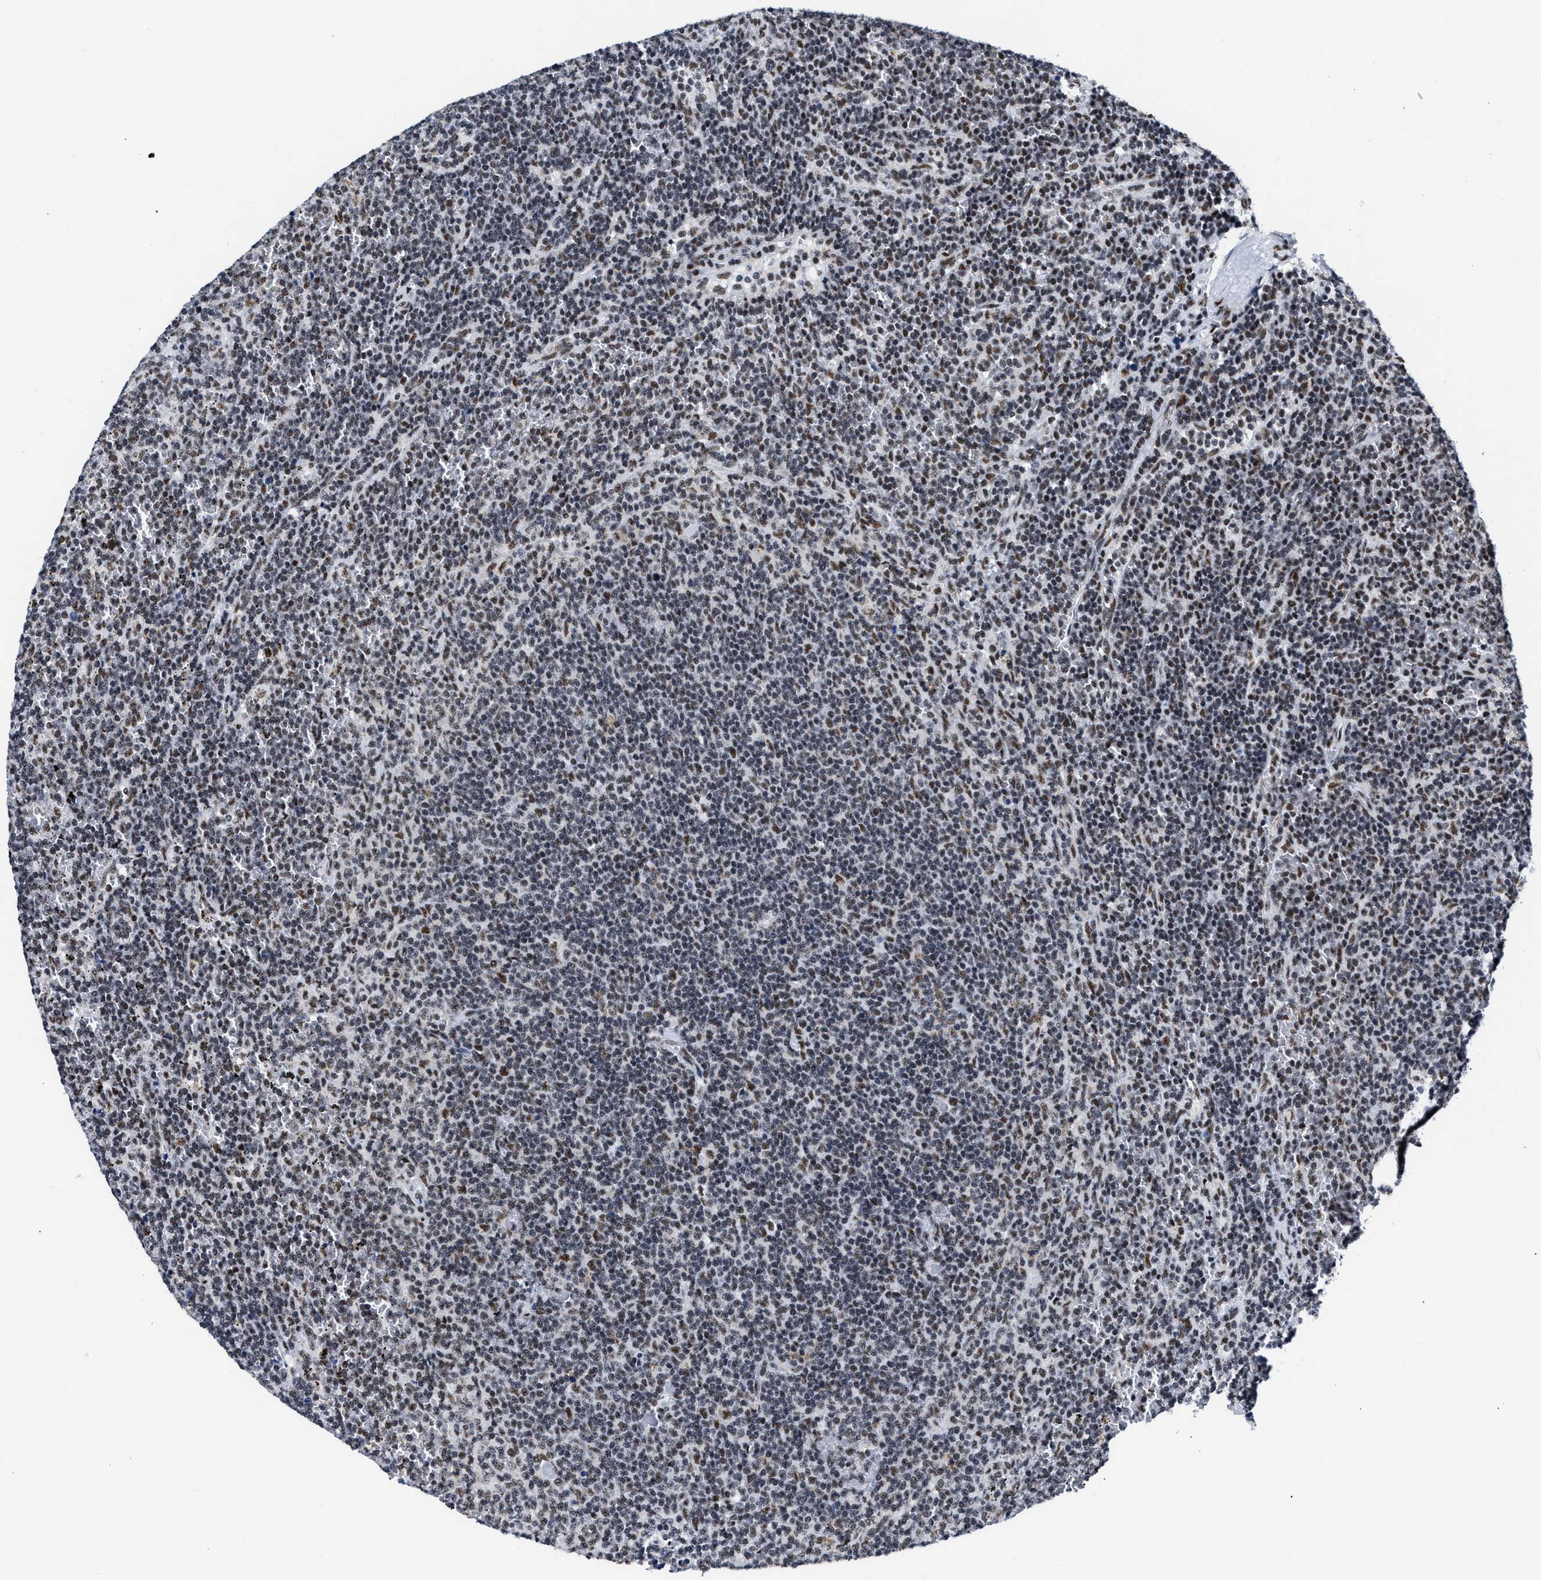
{"staining": {"intensity": "moderate", "quantity": "25%-75%", "location": "nuclear"}, "tissue": "lymphoma", "cell_type": "Tumor cells", "image_type": "cancer", "snomed": [{"axis": "morphology", "description": "Malignant lymphoma, non-Hodgkin's type, Low grade"}, {"axis": "topography", "description": "Spleen"}], "caption": "Human malignant lymphoma, non-Hodgkin's type (low-grade) stained with a protein marker reveals moderate staining in tumor cells.", "gene": "RBM8A", "patient": {"sex": "female", "age": 50}}